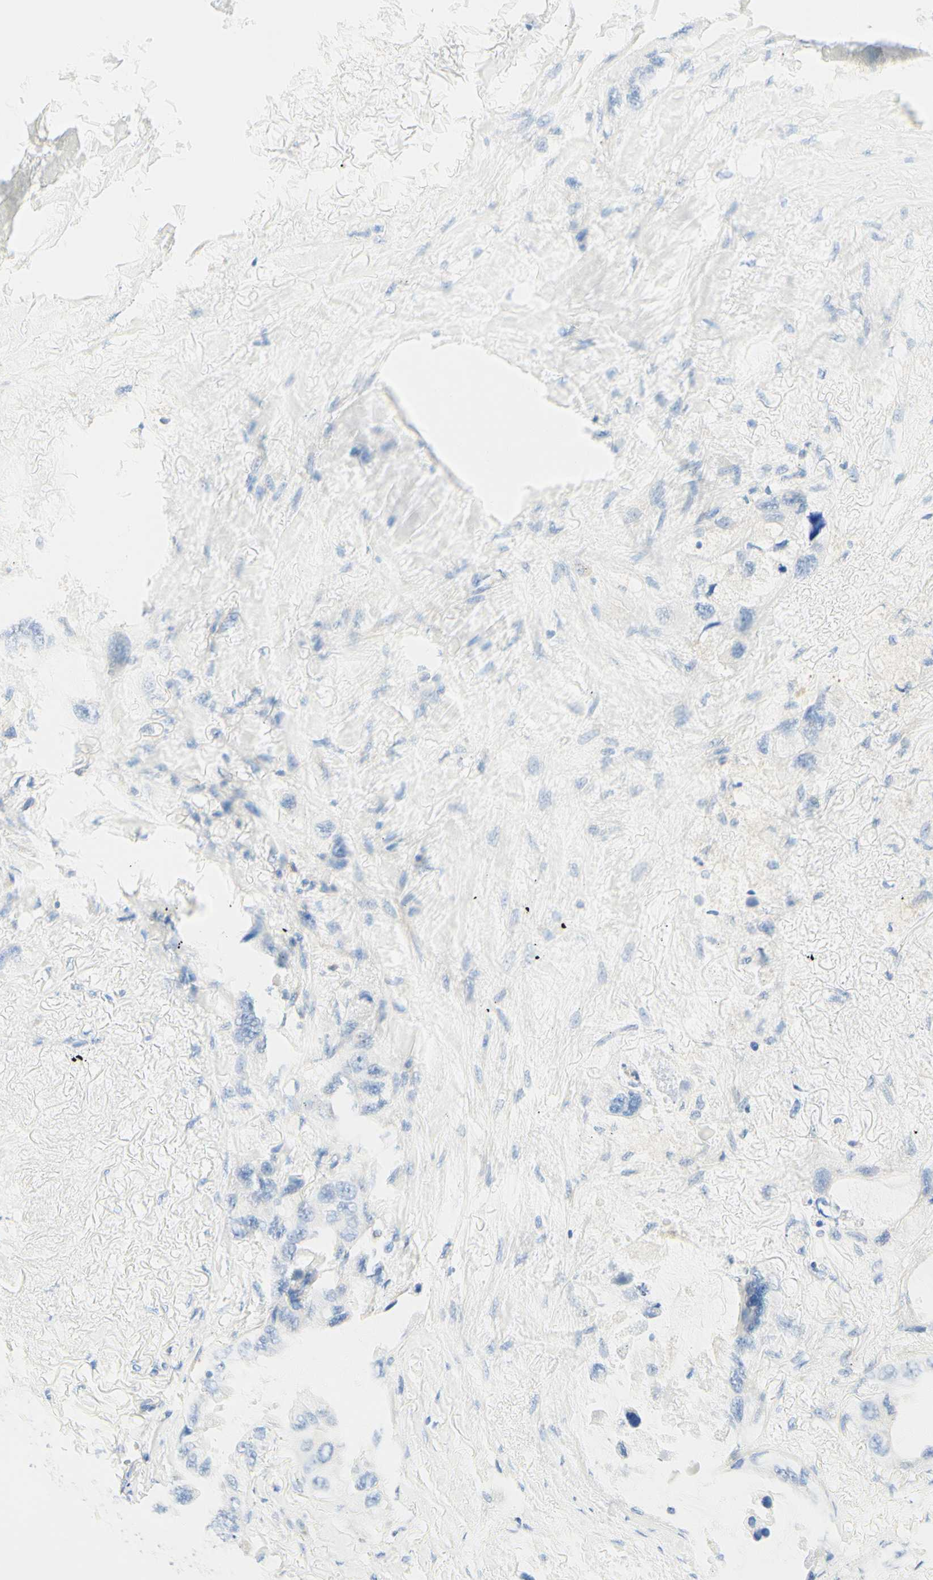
{"staining": {"intensity": "negative", "quantity": "none", "location": "none"}, "tissue": "lung cancer", "cell_type": "Tumor cells", "image_type": "cancer", "snomed": [{"axis": "morphology", "description": "Squamous cell carcinoma, NOS"}, {"axis": "topography", "description": "Lung"}], "caption": "A high-resolution micrograph shows immunohistochemistry staining of lung squamous cell carcinoma, which displays no significant positivity in tumor cells.", "gene": "LAT", "patient": {"sex": "female", "age": 73}}